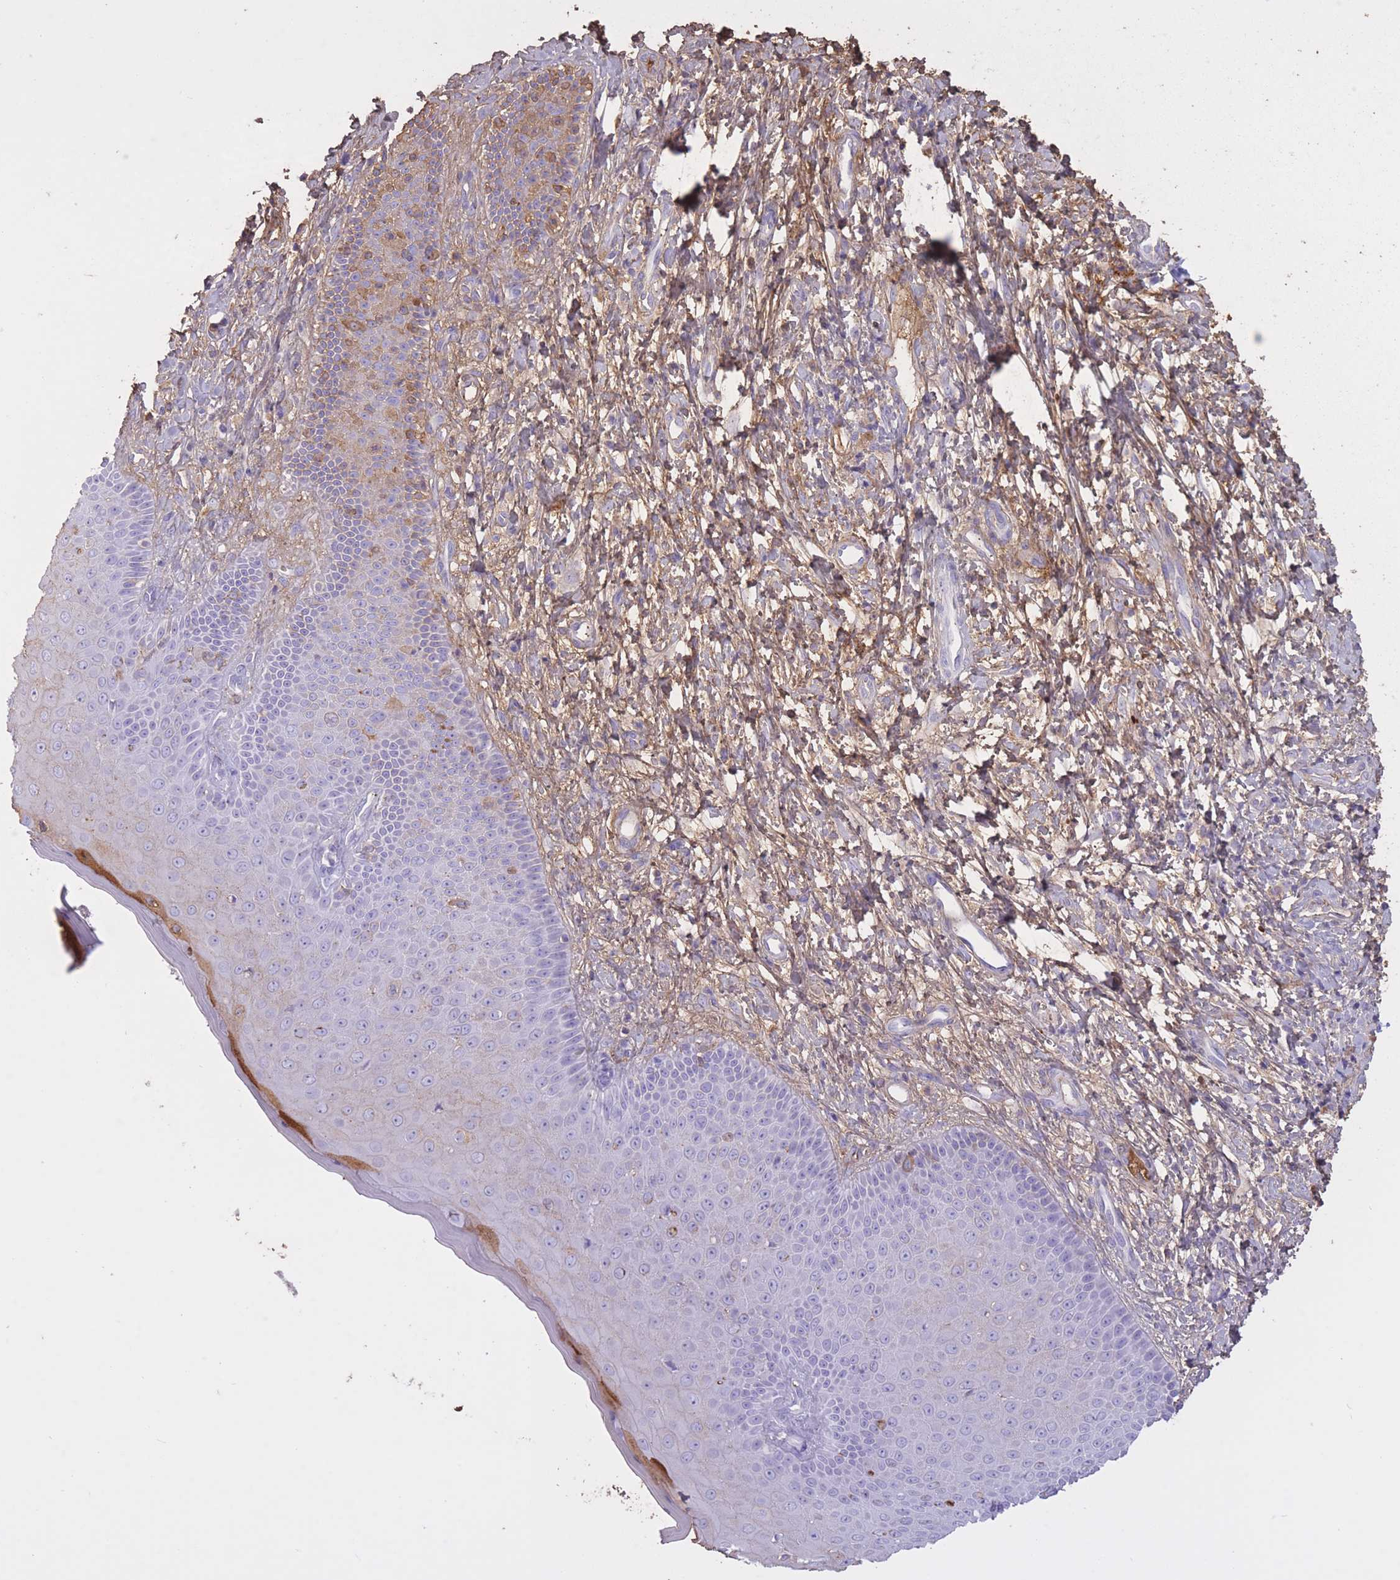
{"staining": {"intensity": "moderate", "quantity": "<25%", "location": "cytoplasmic/membranous"}, "tissue": "skin", "cell_type": "Epidermal cells", "image_type": "normal", "snomed": [{"axis": "morphology", "description": "Normal tissue, NOS"}, {"axis": "topography", "description": "Anal"}], "caption": "Skin stained with a protein marker exhibits moderate staining in epidermal cells.", "gene": "AP3S1", "patient": {"sex": "male", "age": 80}}